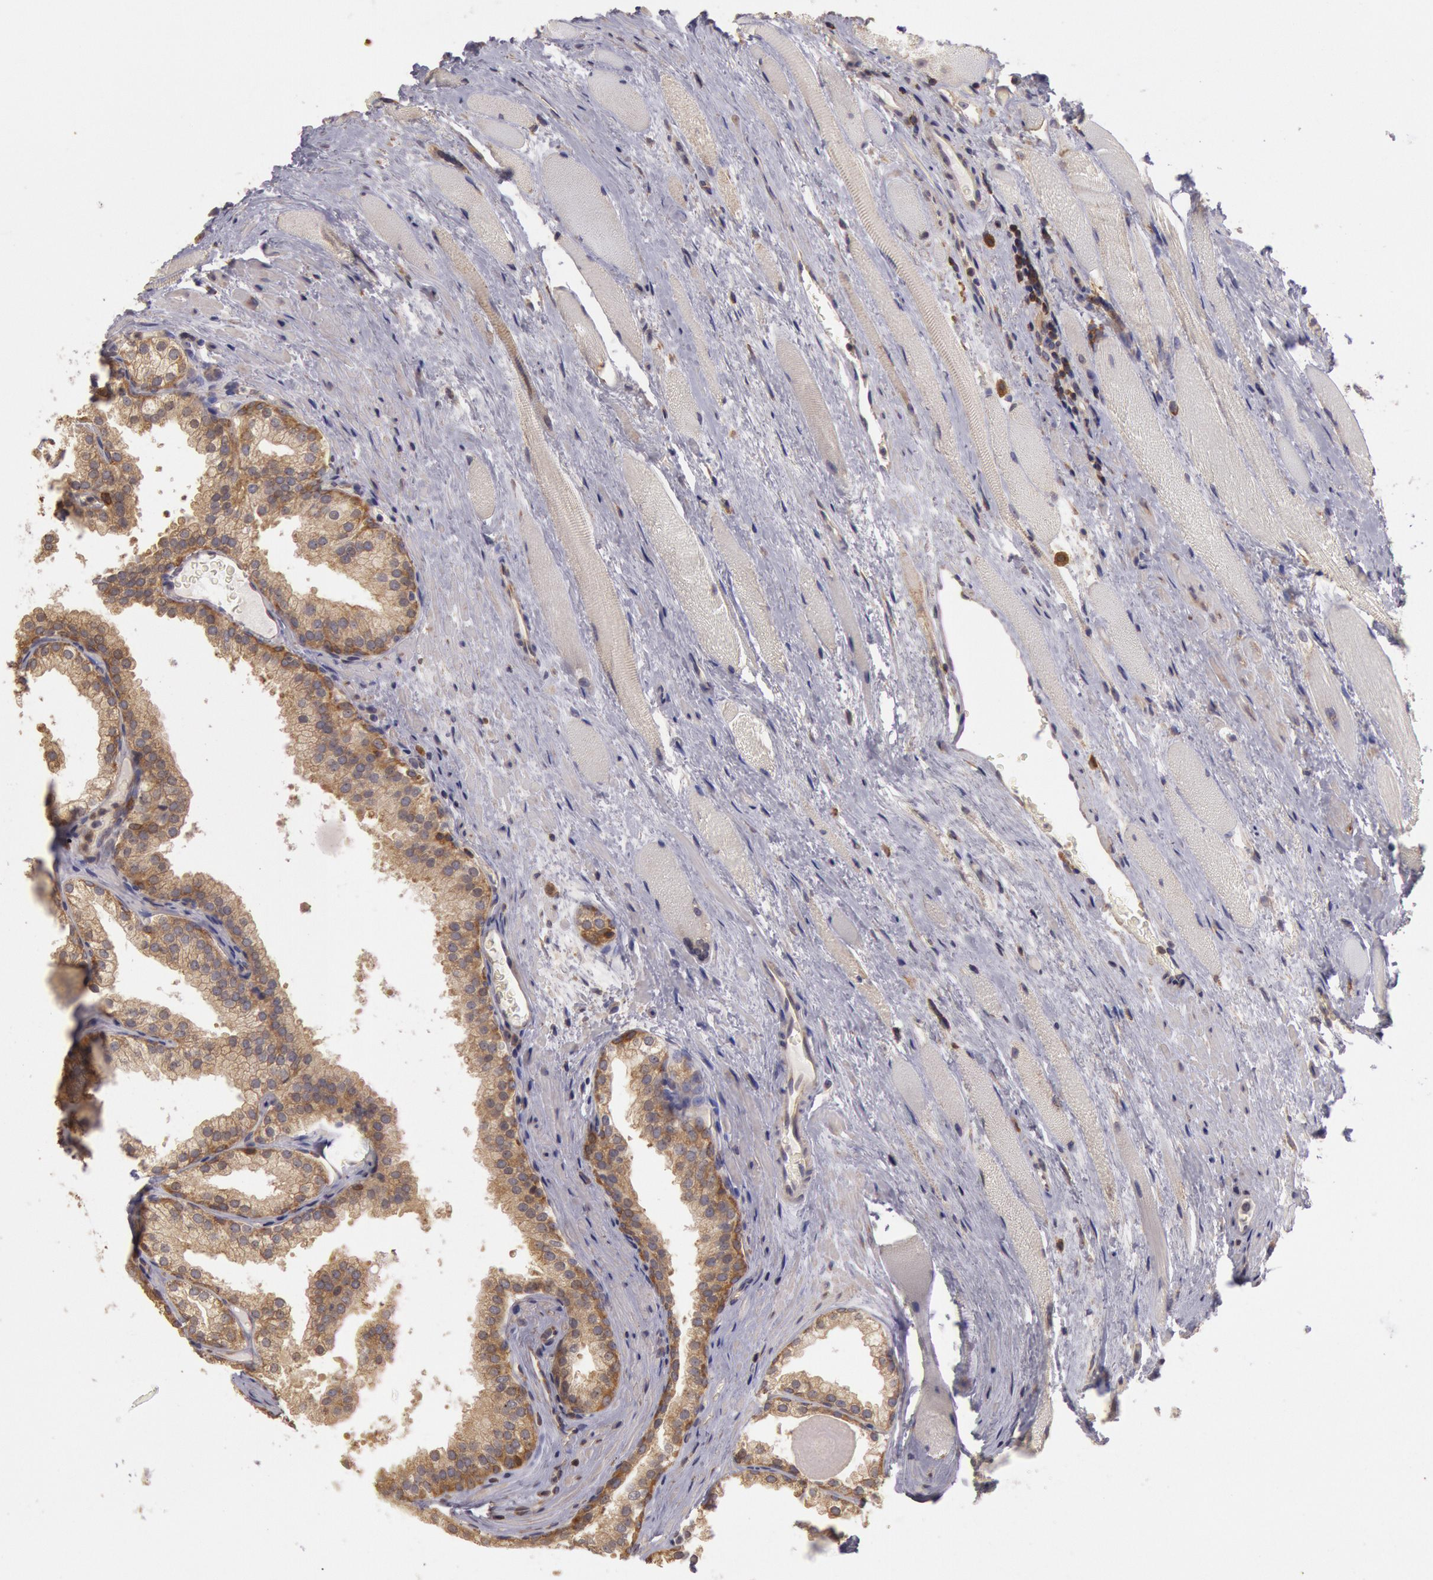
{"staining": {"intensity": "moderate", "quantity": ">75%", "location": "cytoplasmic/membranous"}, "tissue": "prostate cancer", "cell_type": "Tumor cells", "image_type": "cancer", "snomed": [{"axis": "morphology", "description": "Adenocarcinoma, Medium grade"}, {"axis": "topography", "description": "Prostate"}], "caption": "The image exhibits immunohistochemical staining of prostate cancer. There is moderate cytoplasmic/membranous positivity is appreciated in approximately >75% of tumor cells. (Stains: DAB in brown, nuclei in blue, Microscopy: brightfield microscopy at high magnification).", "gene": "NMT2", "patient": {"sex": "male", "age": 72}}